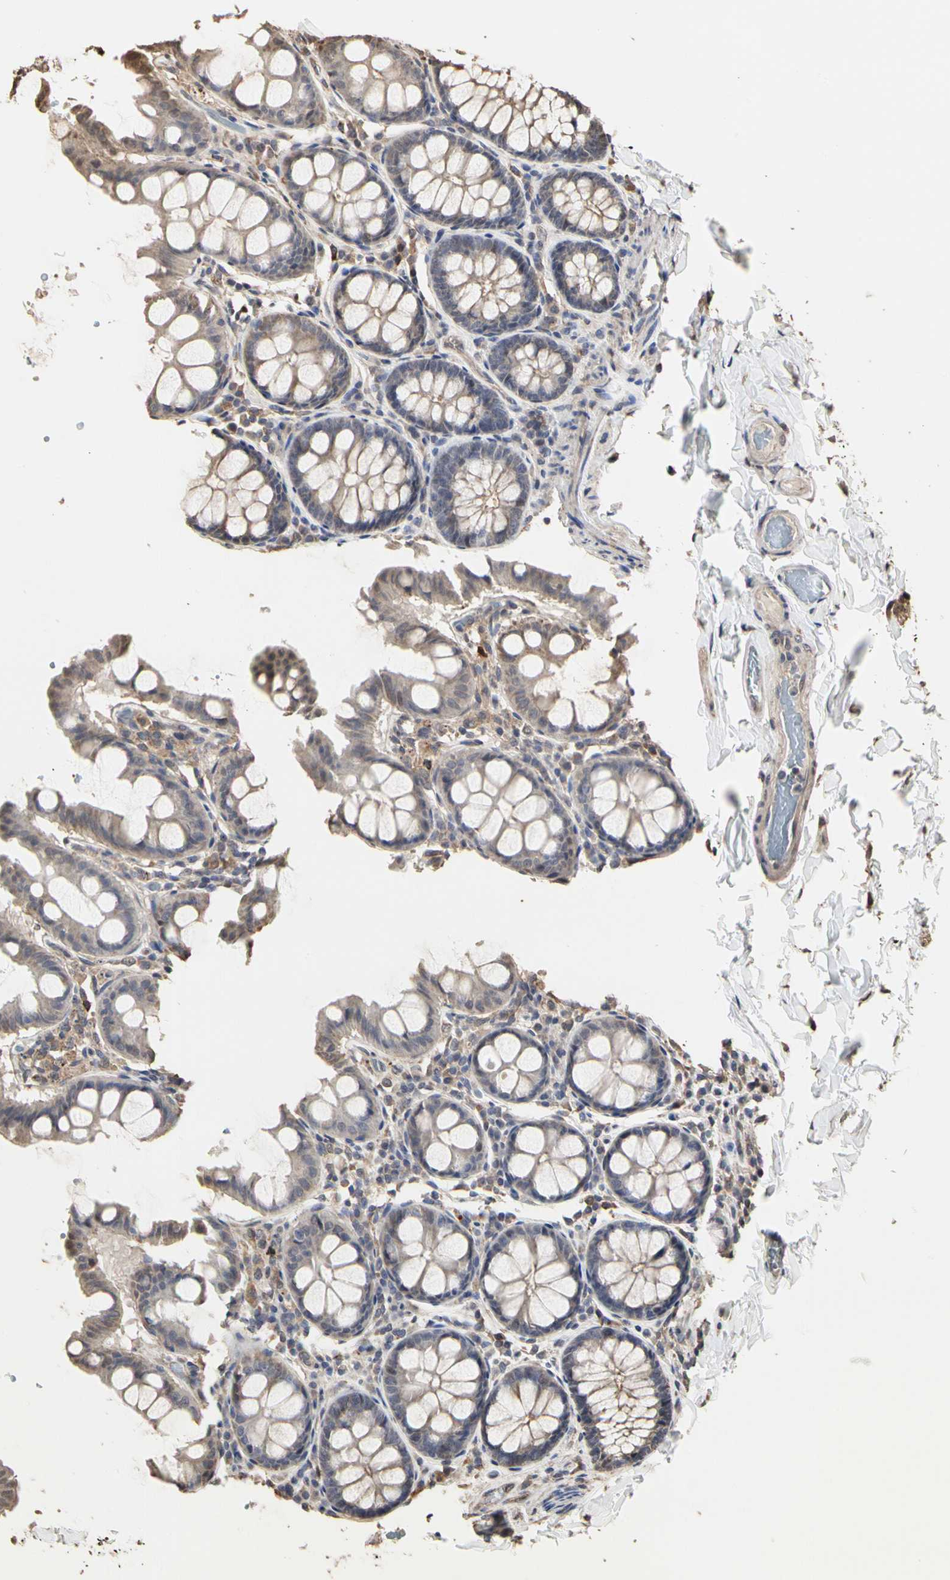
{"staining": {"intensity": "weak", "quantity": "<25%", "location": "cytoplasmic/membranous"}, "tissue": "colon", "cell_type": "Endothelial cells", "image_type": "normal", "snomed": [{"axis": "morphology", "description": "Normal tissue, NOS"}, {"axis": "topography", "description": "Colon"}], "caption": "Micrograph shows no significant protein expression in endothelial cells of normal colon.", "gene": "TAOK1", "patient": {"sex": "female", "age": 61}}